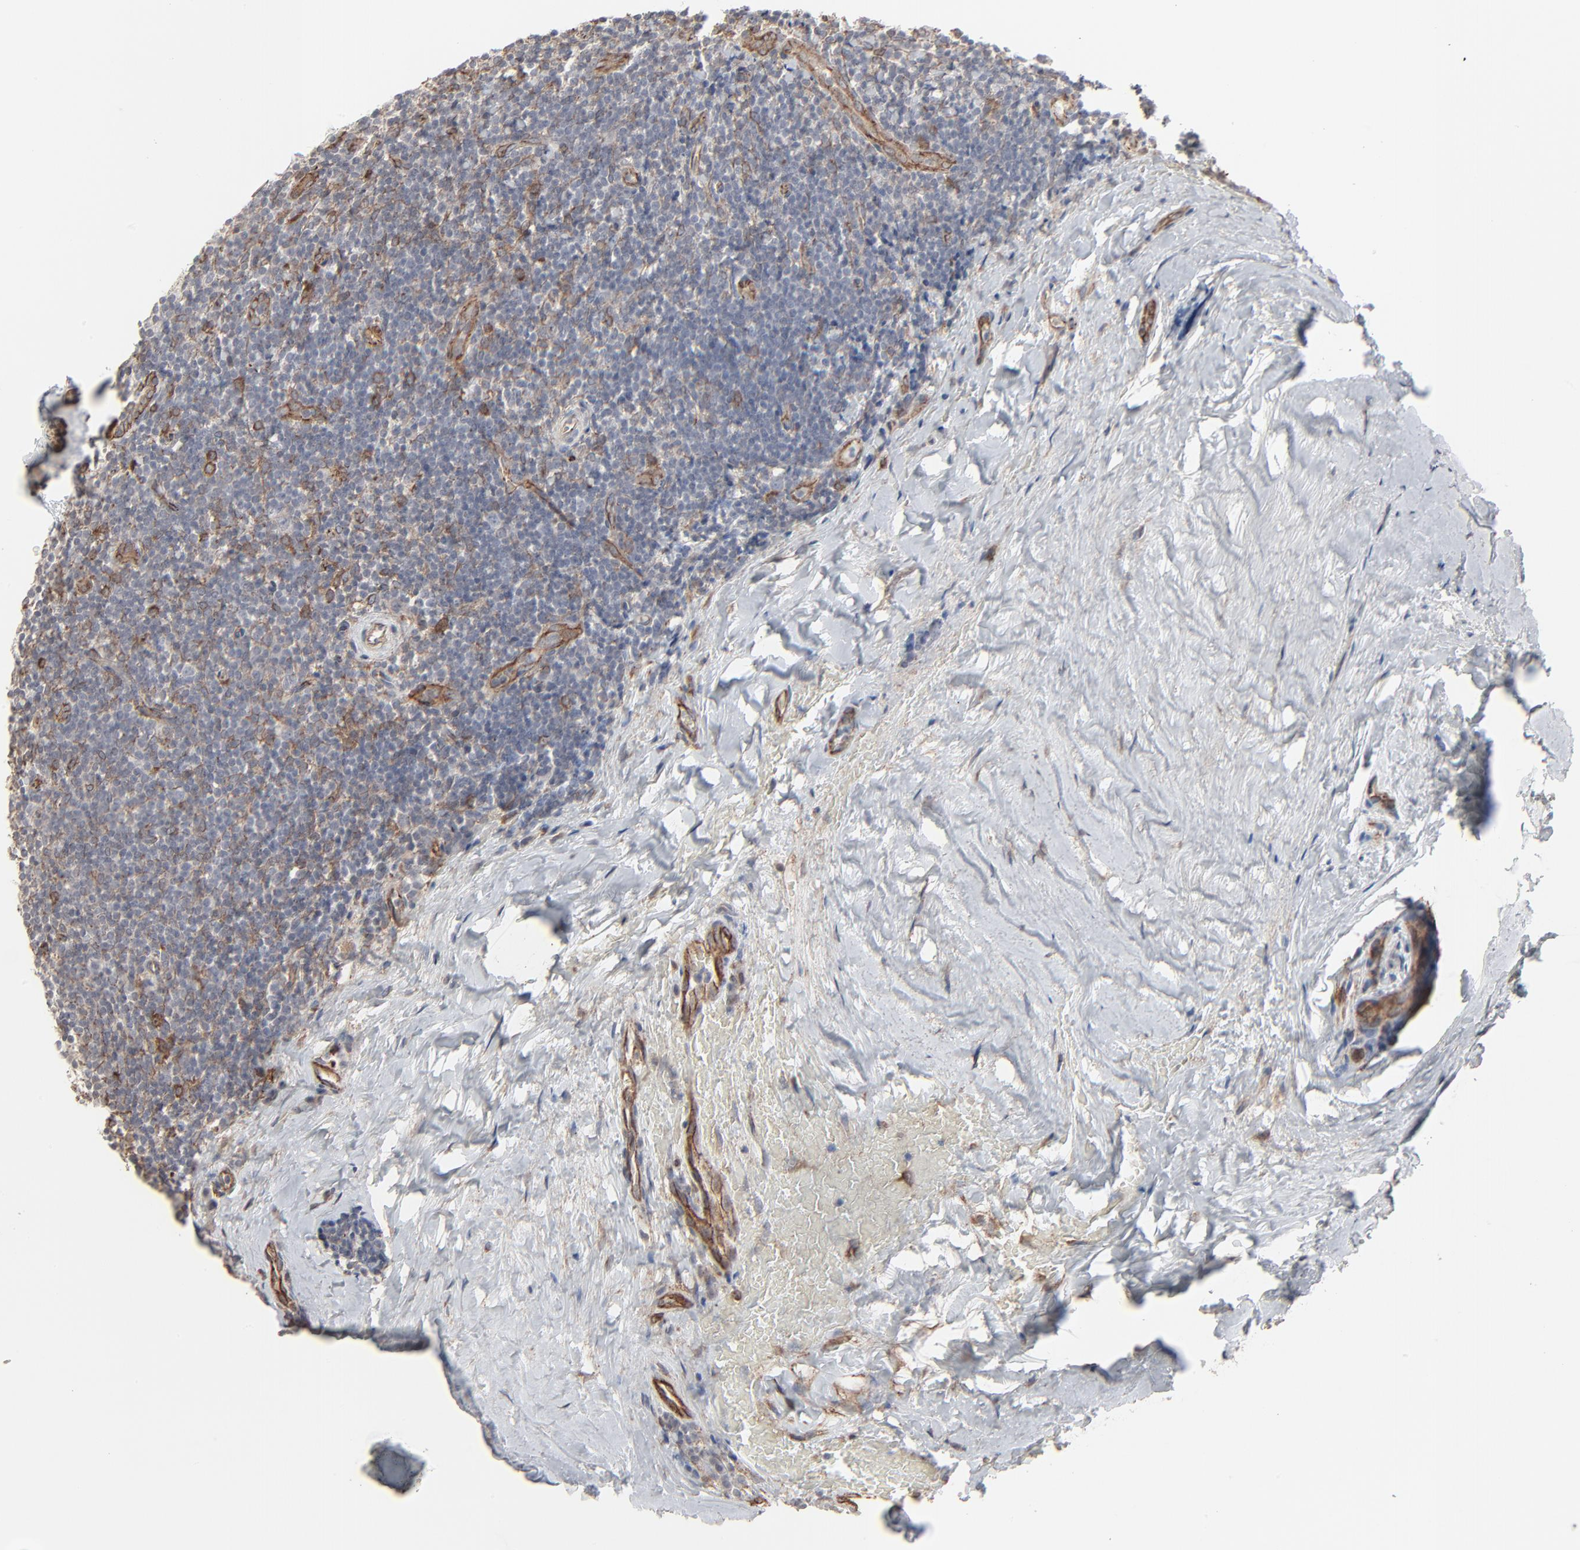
{"staining": {"intensity": "weak", "quantity": "25%-75%", "location": "cytoplasmic/membranous"}, "tissue": "tonsil", "cell_type": "Germinal center cells", "image_type": "normal", "snomed": [{"axis": "morphology", "description": "Normal tissue, NOS"}, {"axis": "topography", "description": "Tonsil"}], "caption": "Immunohistochemistry (IHC) micrograph of normal tonsil stained for a protein (brown), which shows low levels of weak cytoplasmic/membranous staining in approximately 25%-75% of germinal center cells.", "gene": "CTNND1", "patient": {"sex": "male", "age": 31}}